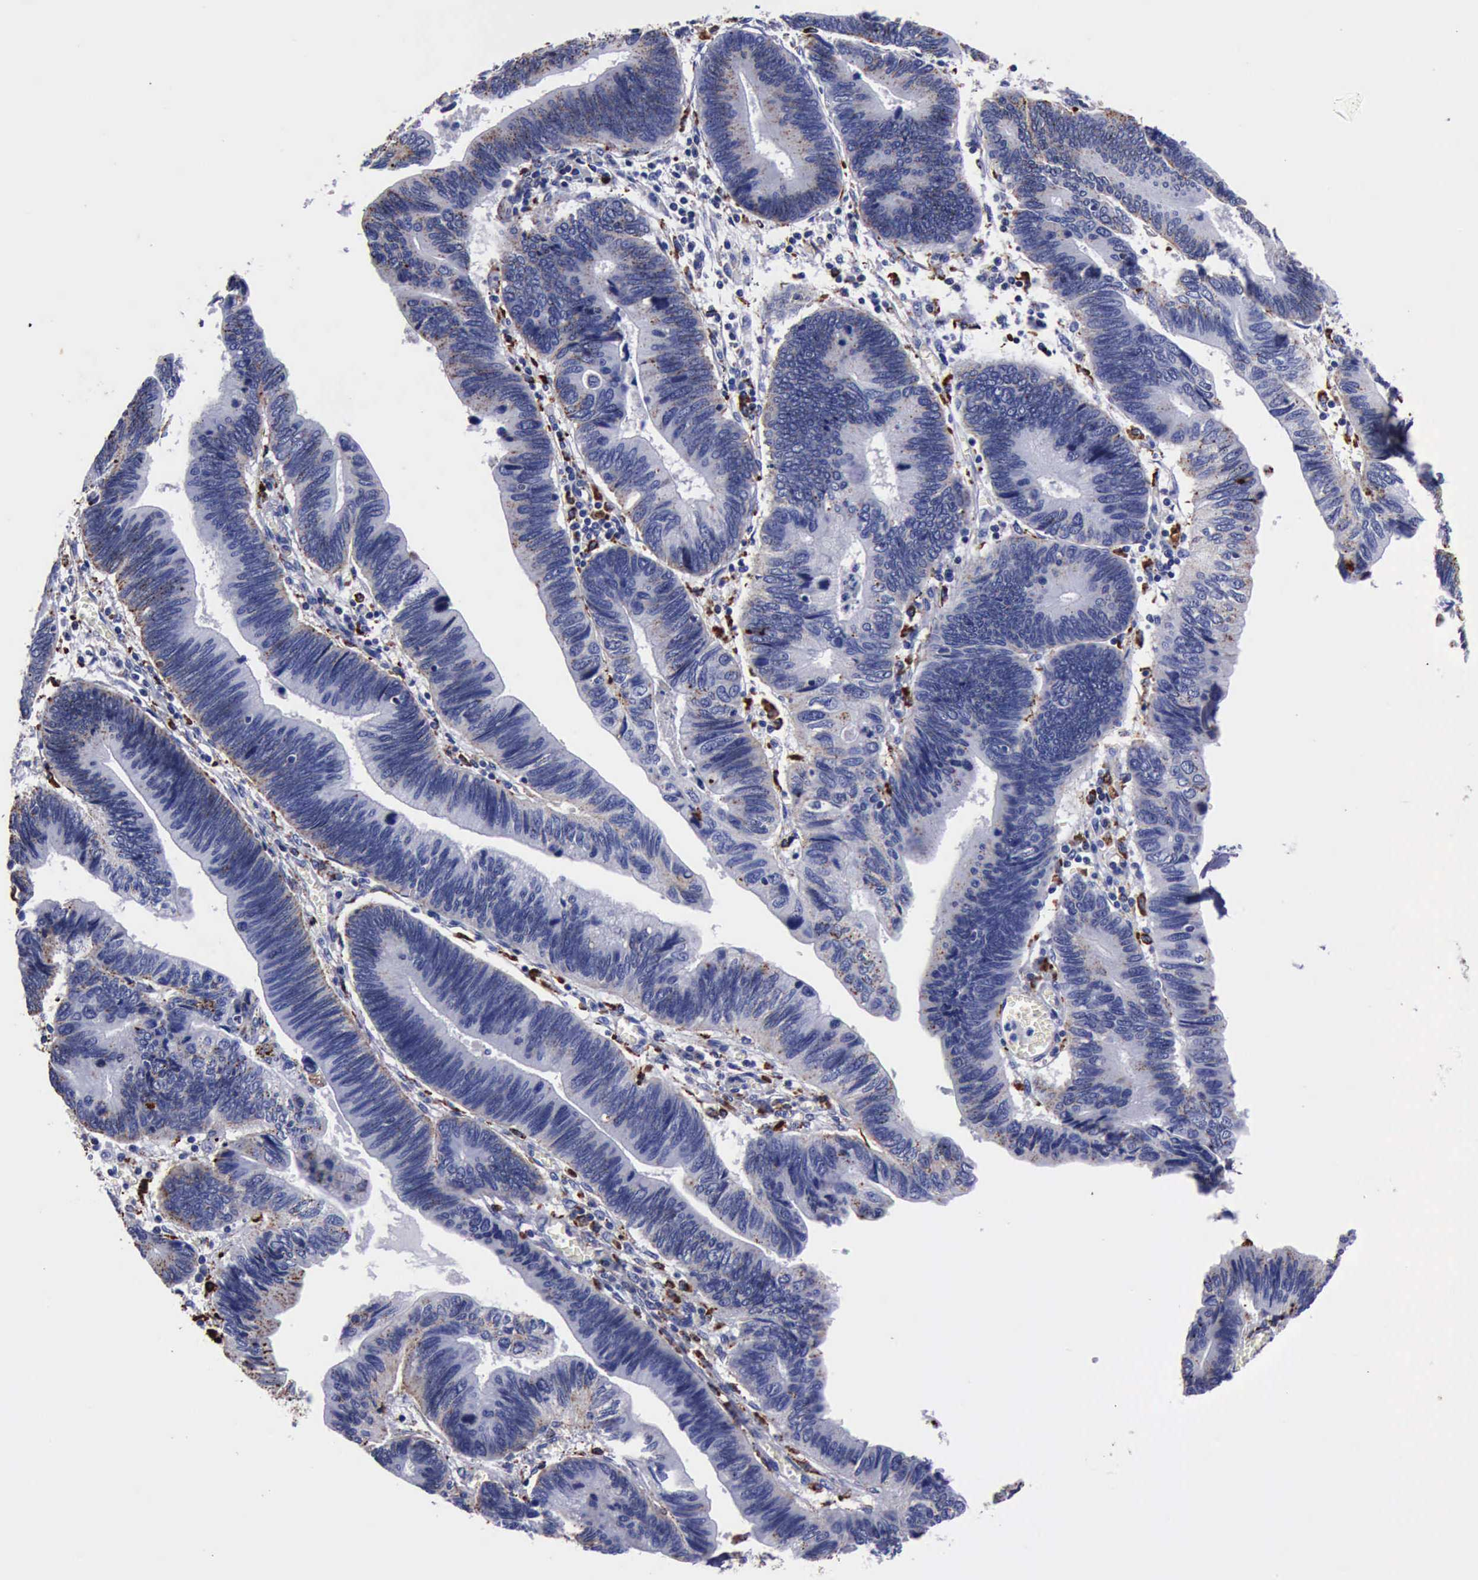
{"staining": {"intensity": "moderate", "quantity": "<25%", "location": "cytoplasmic/membranous"}, "tissue": "pancreatic cancer", "cell_type": "Tumor cells", "image_type": "cancer", "snomed": [{"axis": "morphology", "description": "Adenocarcinoma, NOS"}, {"axis": "topography", "description": "Pancreas"}], "caption": "Immunohistochemistry (IHC) (DAB) staining of human adenocarcinoma (pancreatic) demonstrates moderate cytoplasmic/membranous protein expression in about <25% of tumor cells. (Brightfield microscopy of DAB IHC at high magnification).", "gene": "CTSD", "patient": {"sex": "female", "age": 70}}